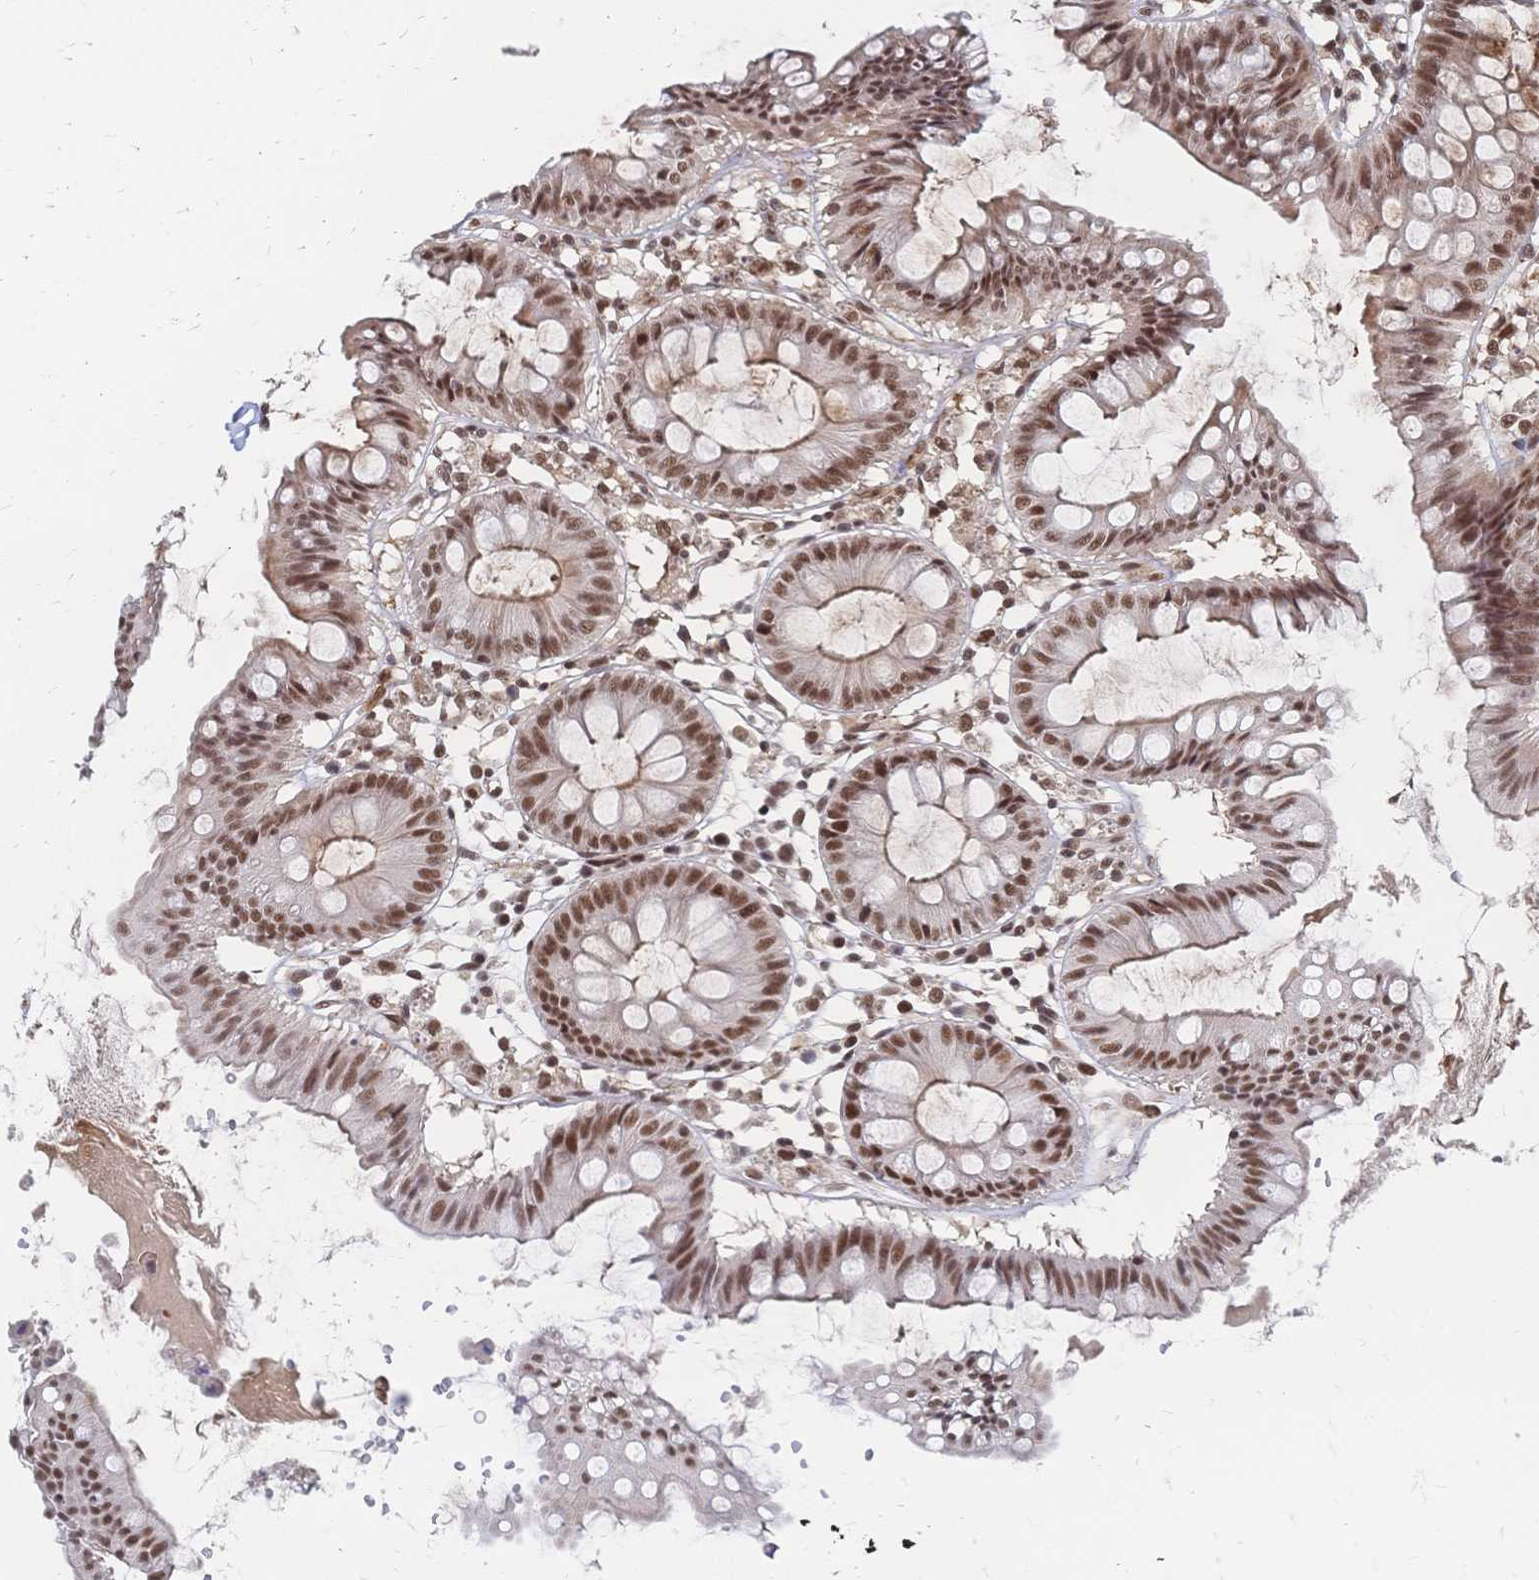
{"staining": {"intensity": "moderate", "quantity": ">75%", "location": "nuclear"}, "tissue": "colon", "cell_type": "Endothelial cells", "image_type": "normal", "snomed": [{"axis": "morphology", "description": "Normal tissue, NOS"}, {"axis": "topography", "description": "Colon"}], "caption": "The image demonstrates a brown stain indicating the presence of a protein in the nuclear of endothelial cells in colon. The protein is shown in brown color, while the nuclei are stained blue.", "gene": "NELFA", "patient": {"sex": "female", "age": 84}}